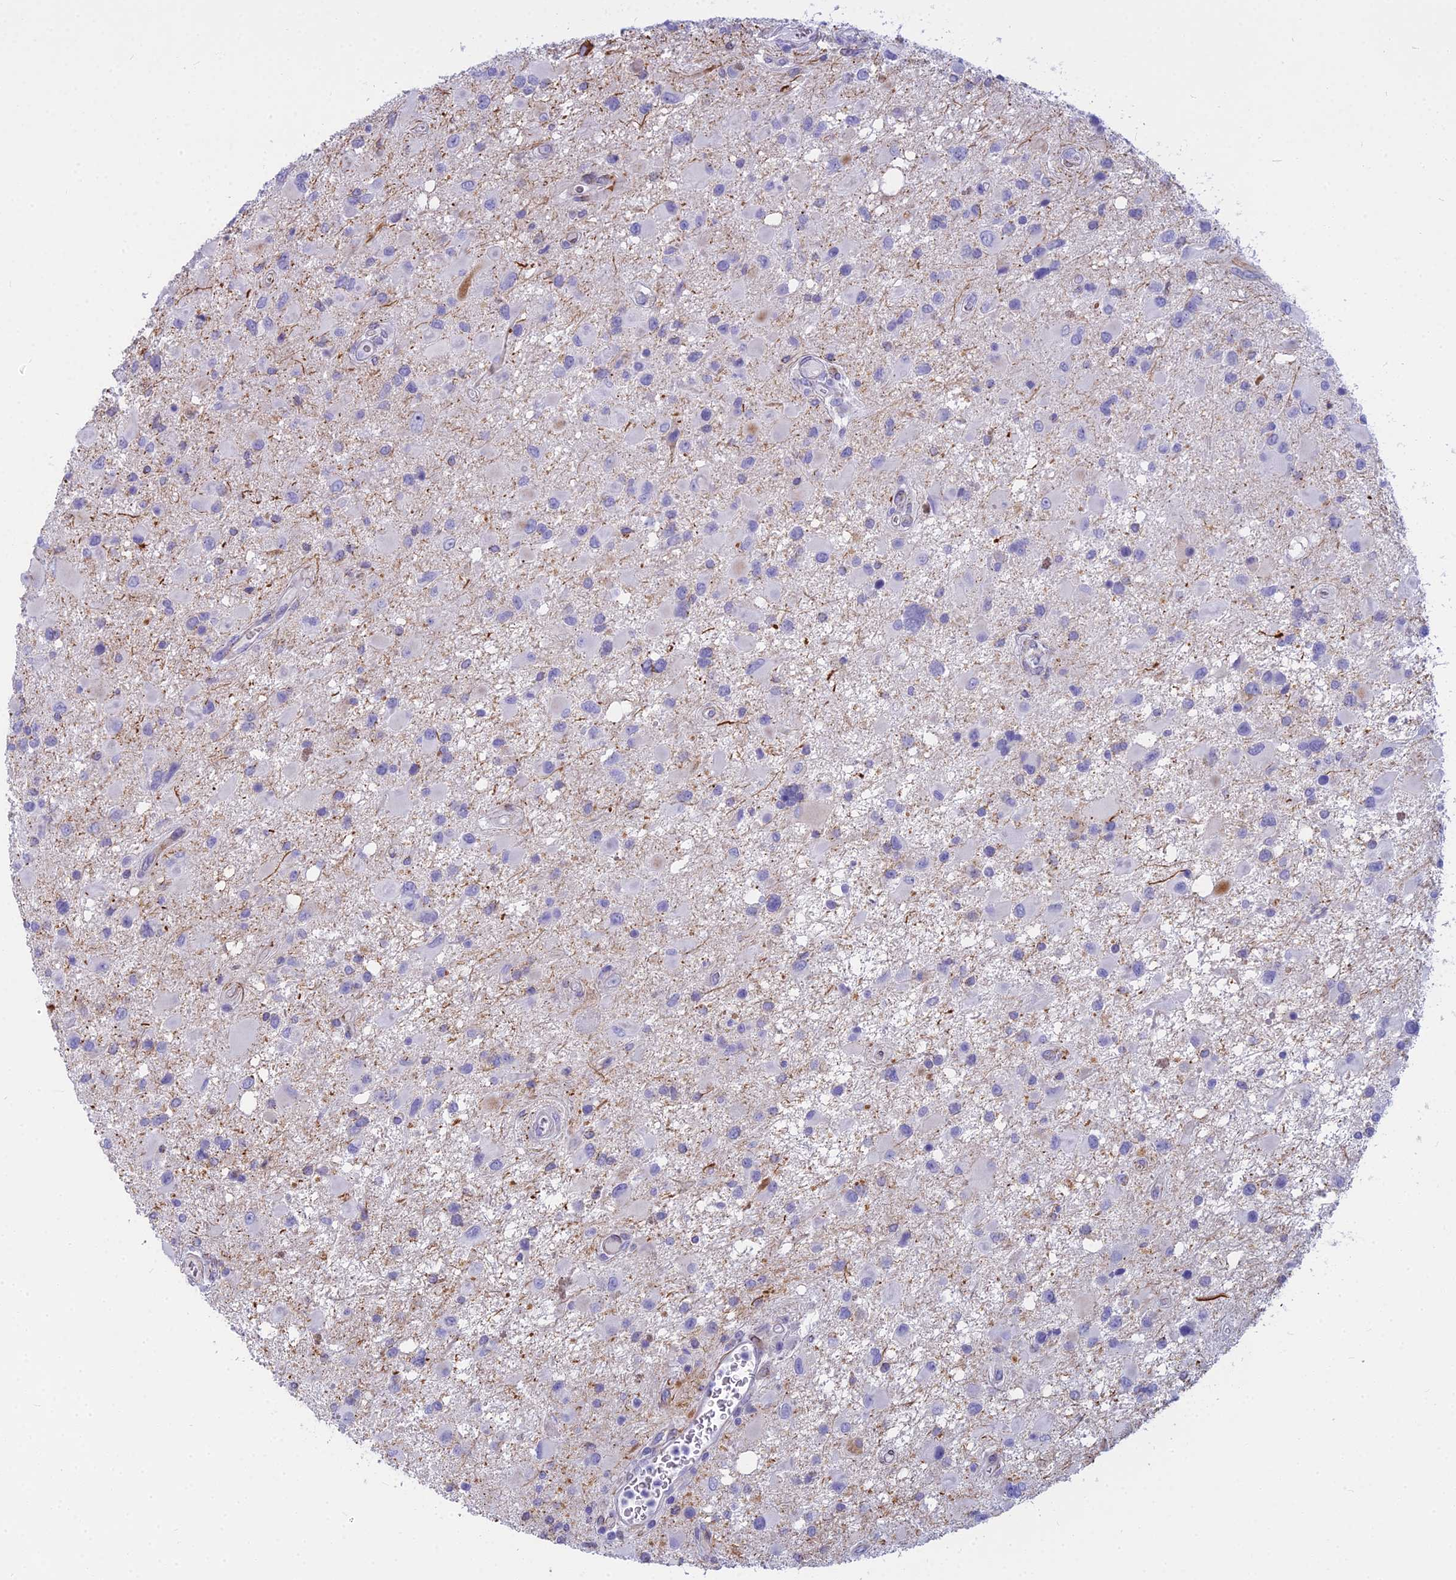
{"staining": {"intensity": "negative", "quantity": "none", "location": "none"}, "tissue": "glioma", "cell_type": "Tumor cells", "image_type": "cancer", "snomed": [{"axis": "morphology", "description": "Glioma, malignant, High grade"}, {"axis": "topography", "description": "Brain"}], "caption": "Tumor cells are negative for brown protein staining in malignant glioma (high-grade).", "gene": "EVI2A", "patient": {"sex": "male", "age": 53}}